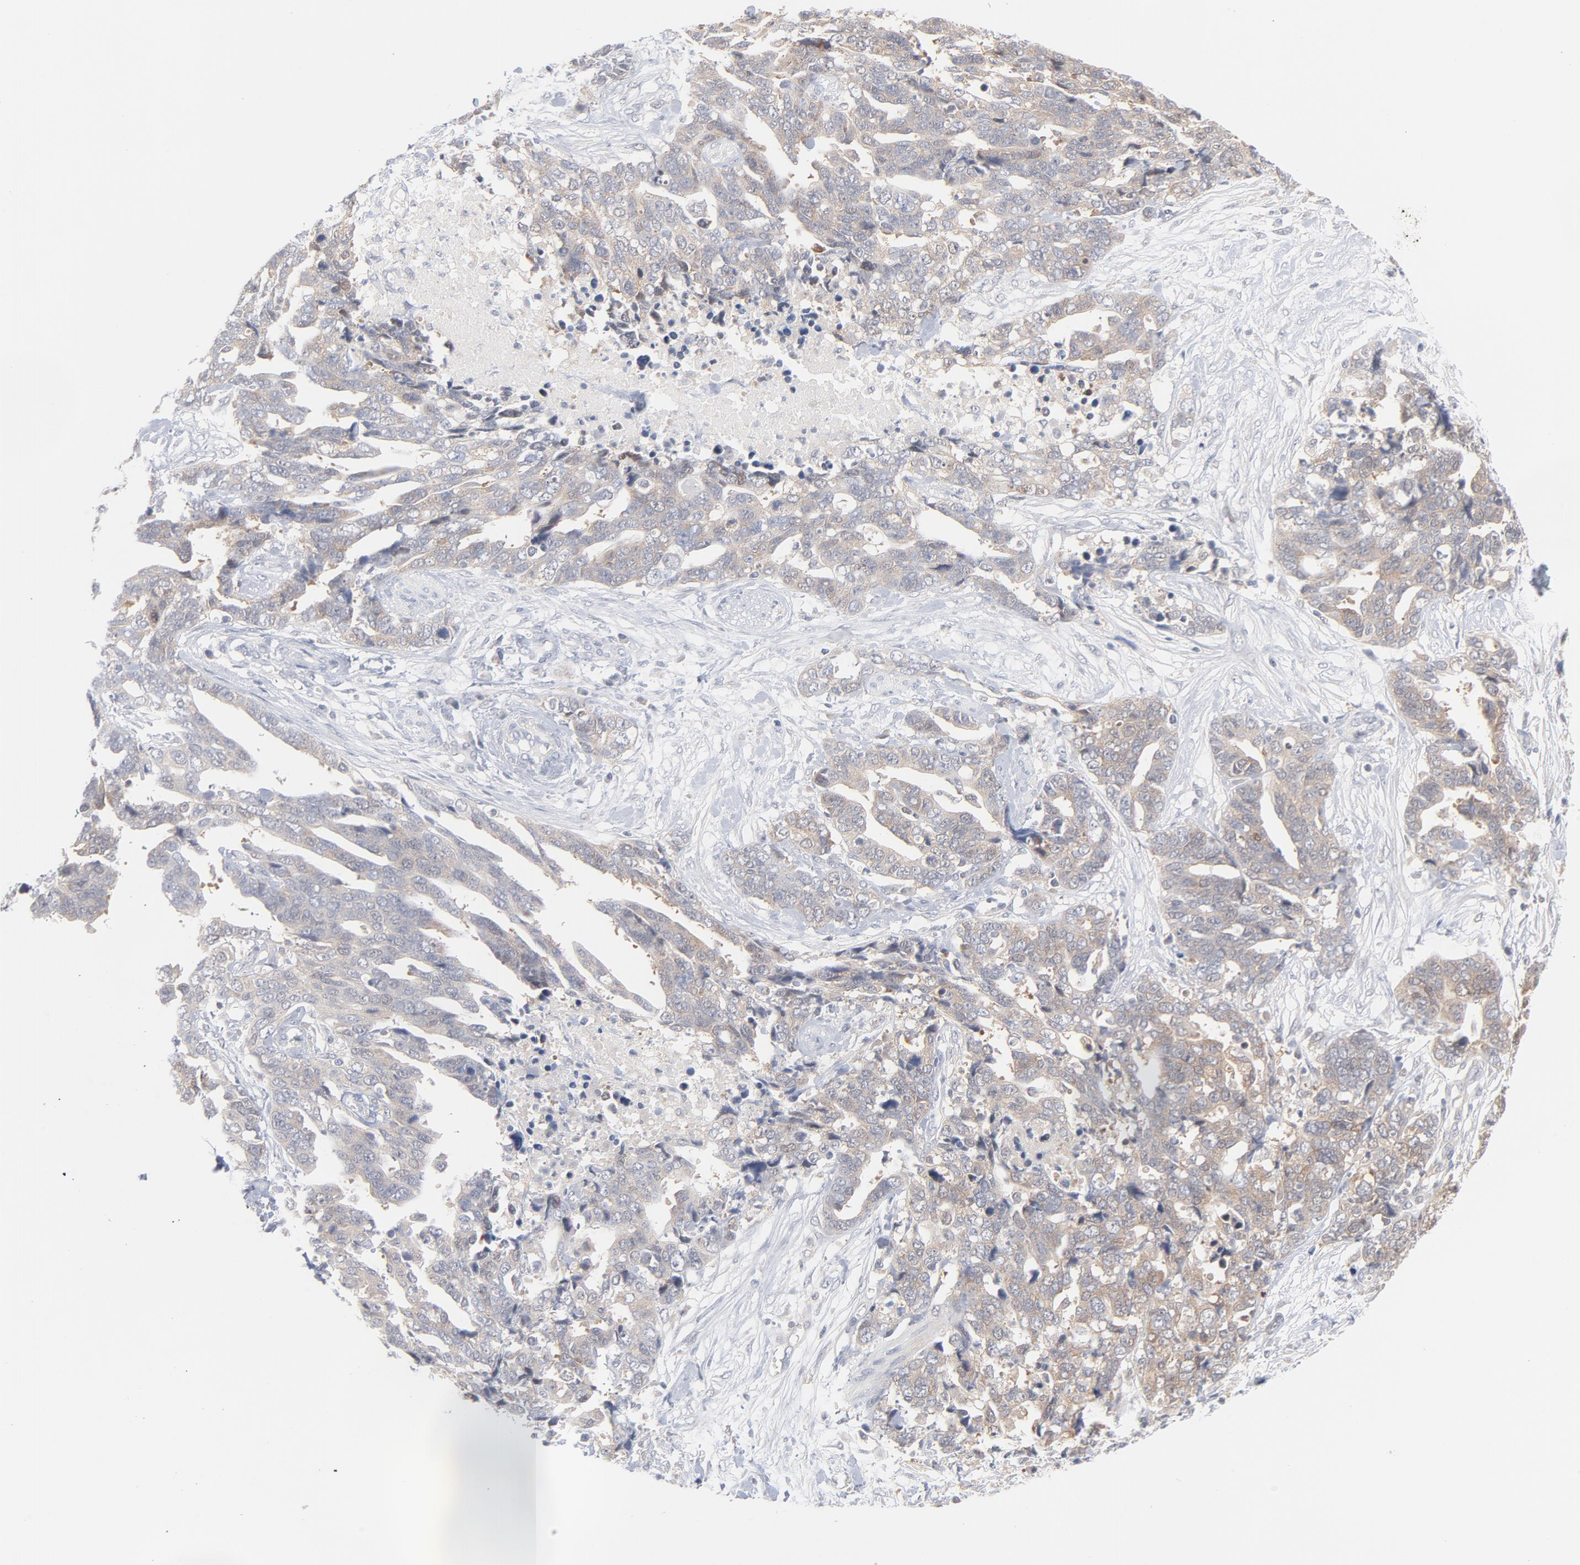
{"staining": {"intensity": "negative", "quantity": "none", "location": "none"}, "tissue": "ovarian cancer", "cell_type": "Tumor cells", "image_type": "cancer", "snomed": [{"axis": "morphology", "description": "Normal tissue, NOS"}, {"axis": "morphology", "description": "Cystadenocarcinoma, serous, NOS"}, {"axis": "topography", "description": "Fallopian tube"}, {"axis": "topography", "description": "Ovary"}], "caption": "Immunohistochemical staining of ovarian cancer shows no significant positivity in tumor cells. (Stains: DAB (3,3'-diaminobenzidine) IHC with hematoxylin counter stain, Microscopy: brightfield microscopy at high magnification).", "gene": "UBL4A", "patient": {"sex": "female", "age": 56}}